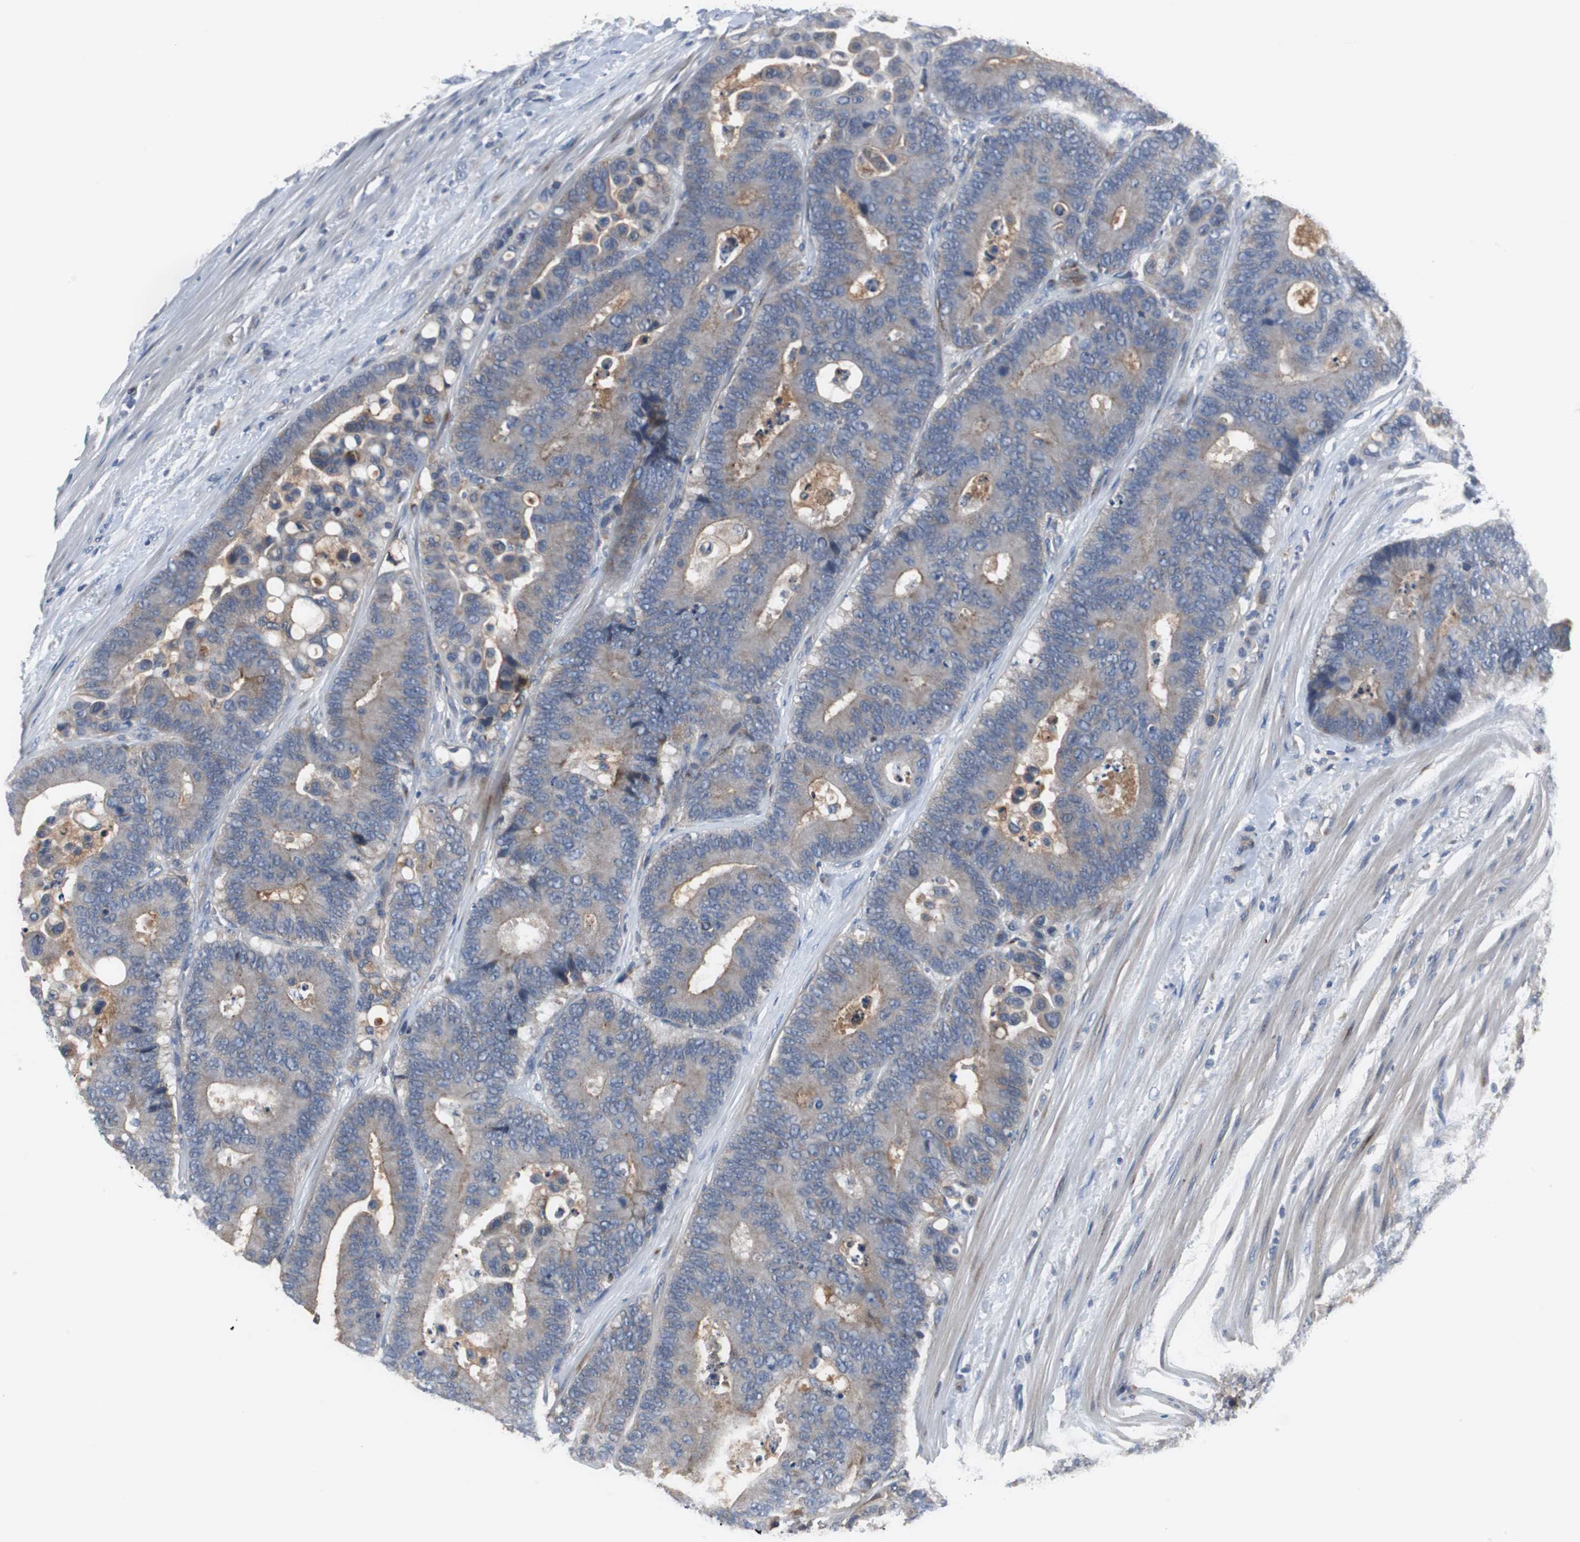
{"staining": {"intensity": "weak", "quantity": "25%-75%", "location": "cytoplasmic/membranous"}, "tissue": "colorectal cancer", "cell_type": "Tumor cells", "image_type": "cancer", "snomed": [{"axis": "morphology", "description": "Normal tissue, NOS"}, {"axis": "morphology", "description": "Adenocarcinoma, NOS"}, {"axis": "topography", "description": "Colon"}], "caption": "Immunohistochemistry (IHC) (DAB) staining of human colorectal cancer (adenocarcinoma) exhibits weak cytoplasmic/membranous protein staining in approximately 25%-75% of tumor cells.", "gene": "SORT1", "patient": {"sex": "male", "age": 82}}